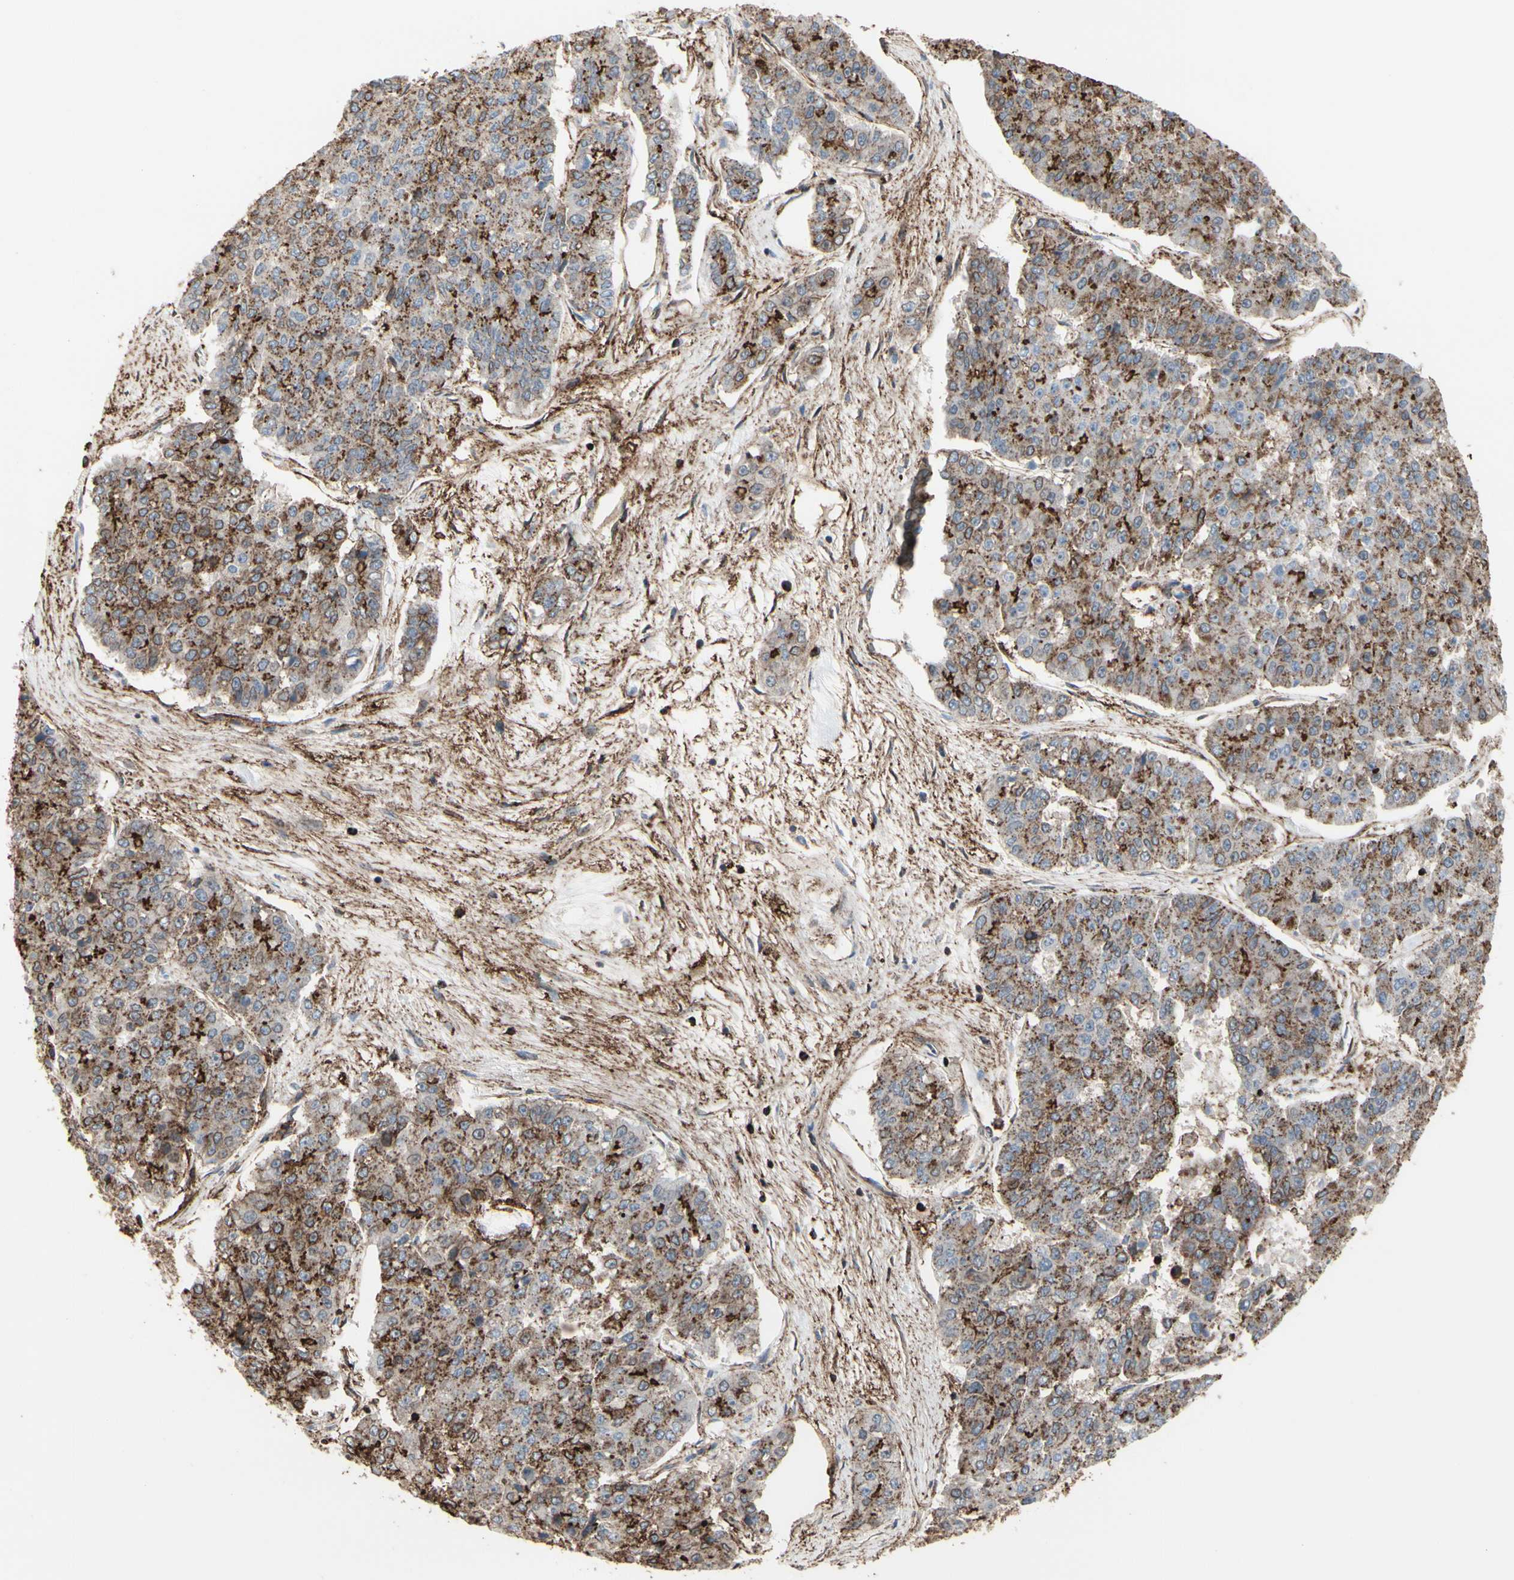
{"staining": {"intensity": "strong", "quantity": ">75%", "location": "cytoplasmic/membranous"}, "tissue": "pancreatic cancer", "cell_type": "Tumor cells", "image_type": "cancer", "snomed": [{"axis": "morphology", "description": "Adenocarcinoma, NOS"}, {"axis": "topography", "description": "Pancreas"}], "caption": "Pancreatic cancer (adenocarcinoma) stained with a protein marker exhibits strong staining in tumor cells.", "gene": "ANXA6", "patient": {"sex": "male", "age": 50}}